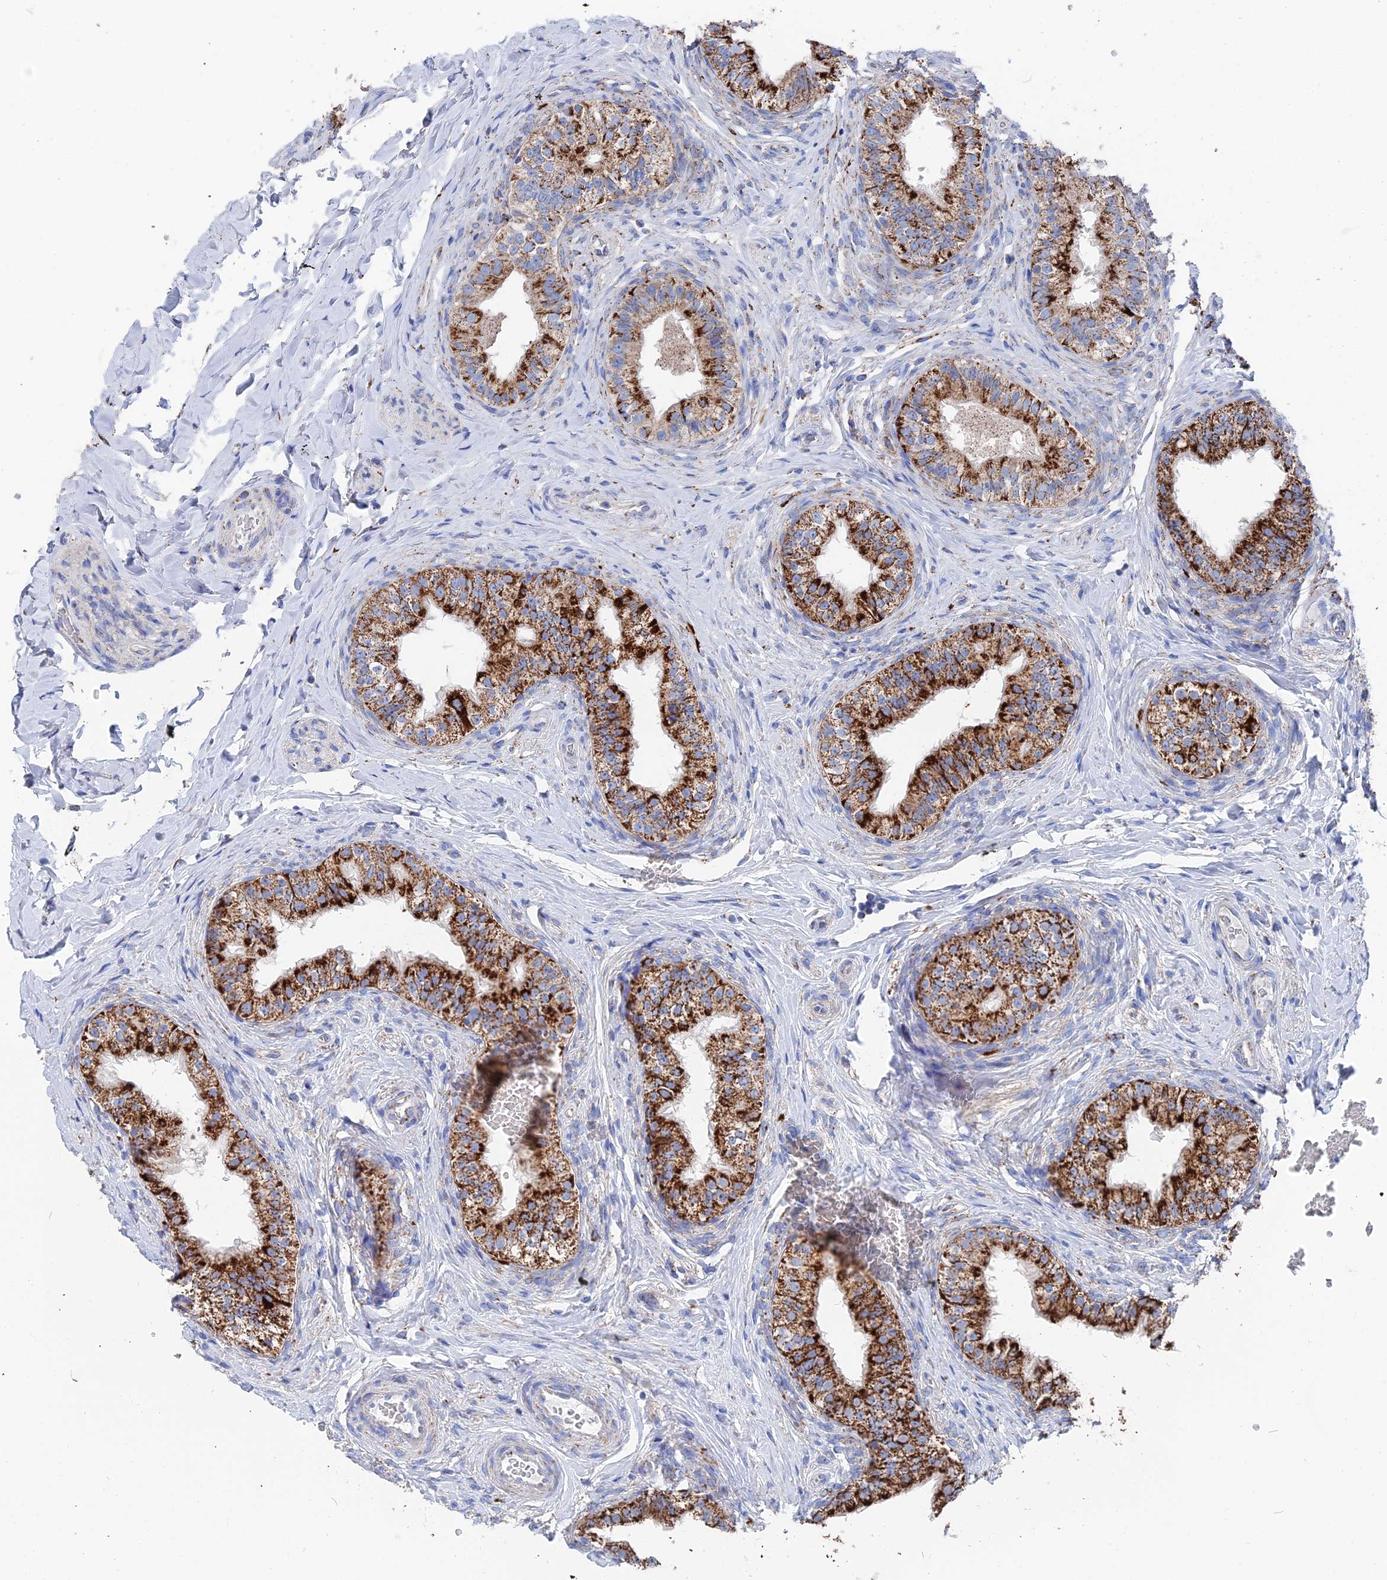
{"staining": {"intensity": "strong", "quantity": "25%-75%", "location": "cytoplasmic/membranous"}, "tissue": "epididymis", "cell_type": "Glandular cells", "image_type": "normal", "snomed": [{"axis": "morphology", "description": "Normal tissue, NOS"}, {"axis": "topography", "description": "Epididymis"}], "caption": "The immunohistochemical stain shows strong cytoplasmic/membranous expression in glandular cells of unremarkable epididymis. The protein is shown in brown color, while the nuclei are stained blue.", "gene": "IFT80", "patient": {"sex": "male", "age": 49}}